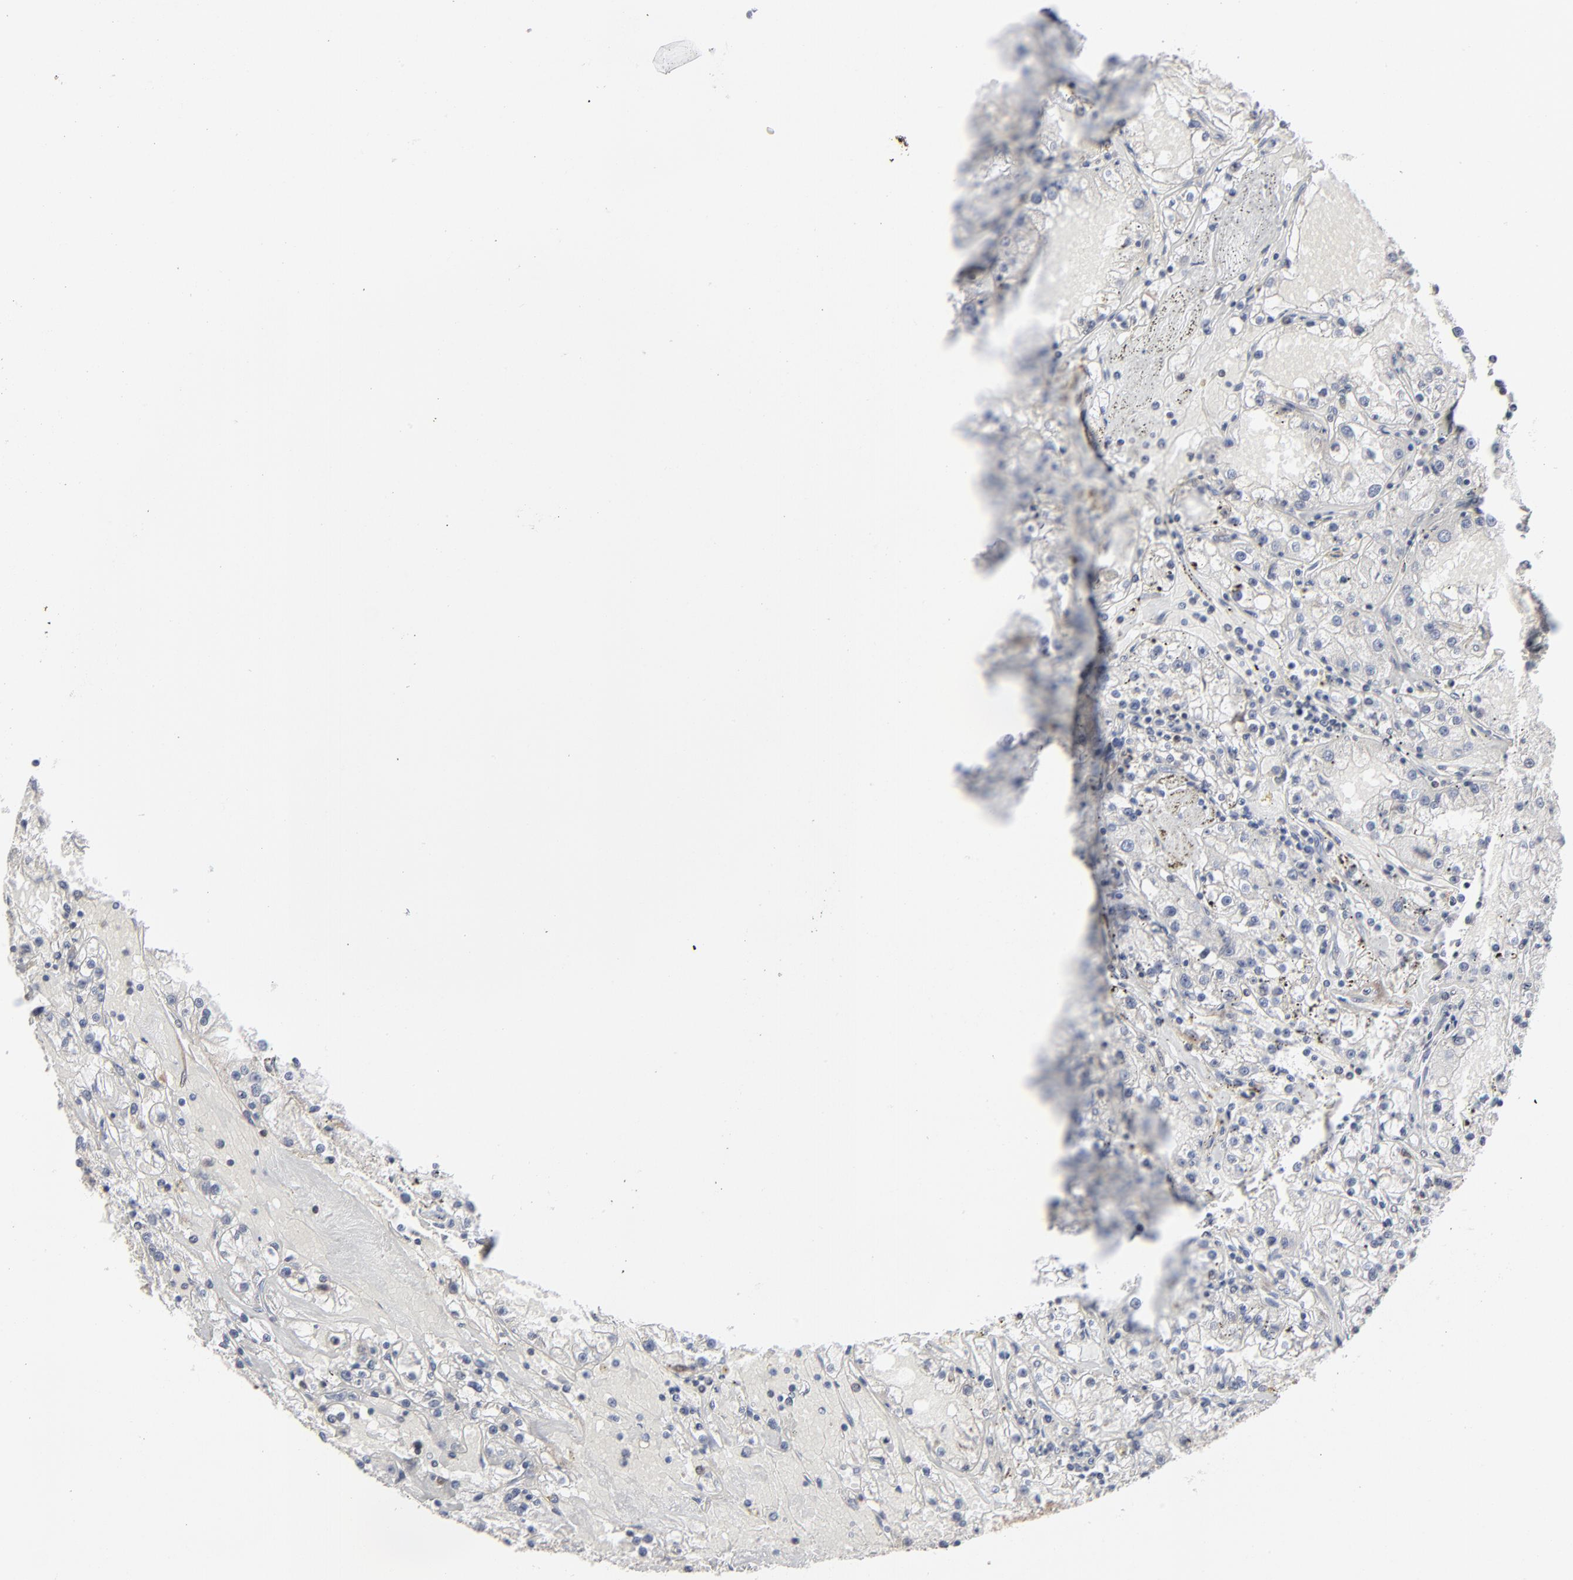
{"staining": {"intensity": "negative", "quantity": "none", "location": "none"}, "tissue": "renal cancer", "cell_type": "Tumor cells", "image_type": "cancer", "snomed": [{"axis": "morphology", "description": "Adenocarcinoma, NOS"}, {"axis": "topography", "description": "Kidney"}], "caption": "This is a histopathology image of IHC staining of renal cancer, which shows no positivity in tumor cells.", "gene": "MAP2K1", "patient": {"sex": "male", "age": 56}}